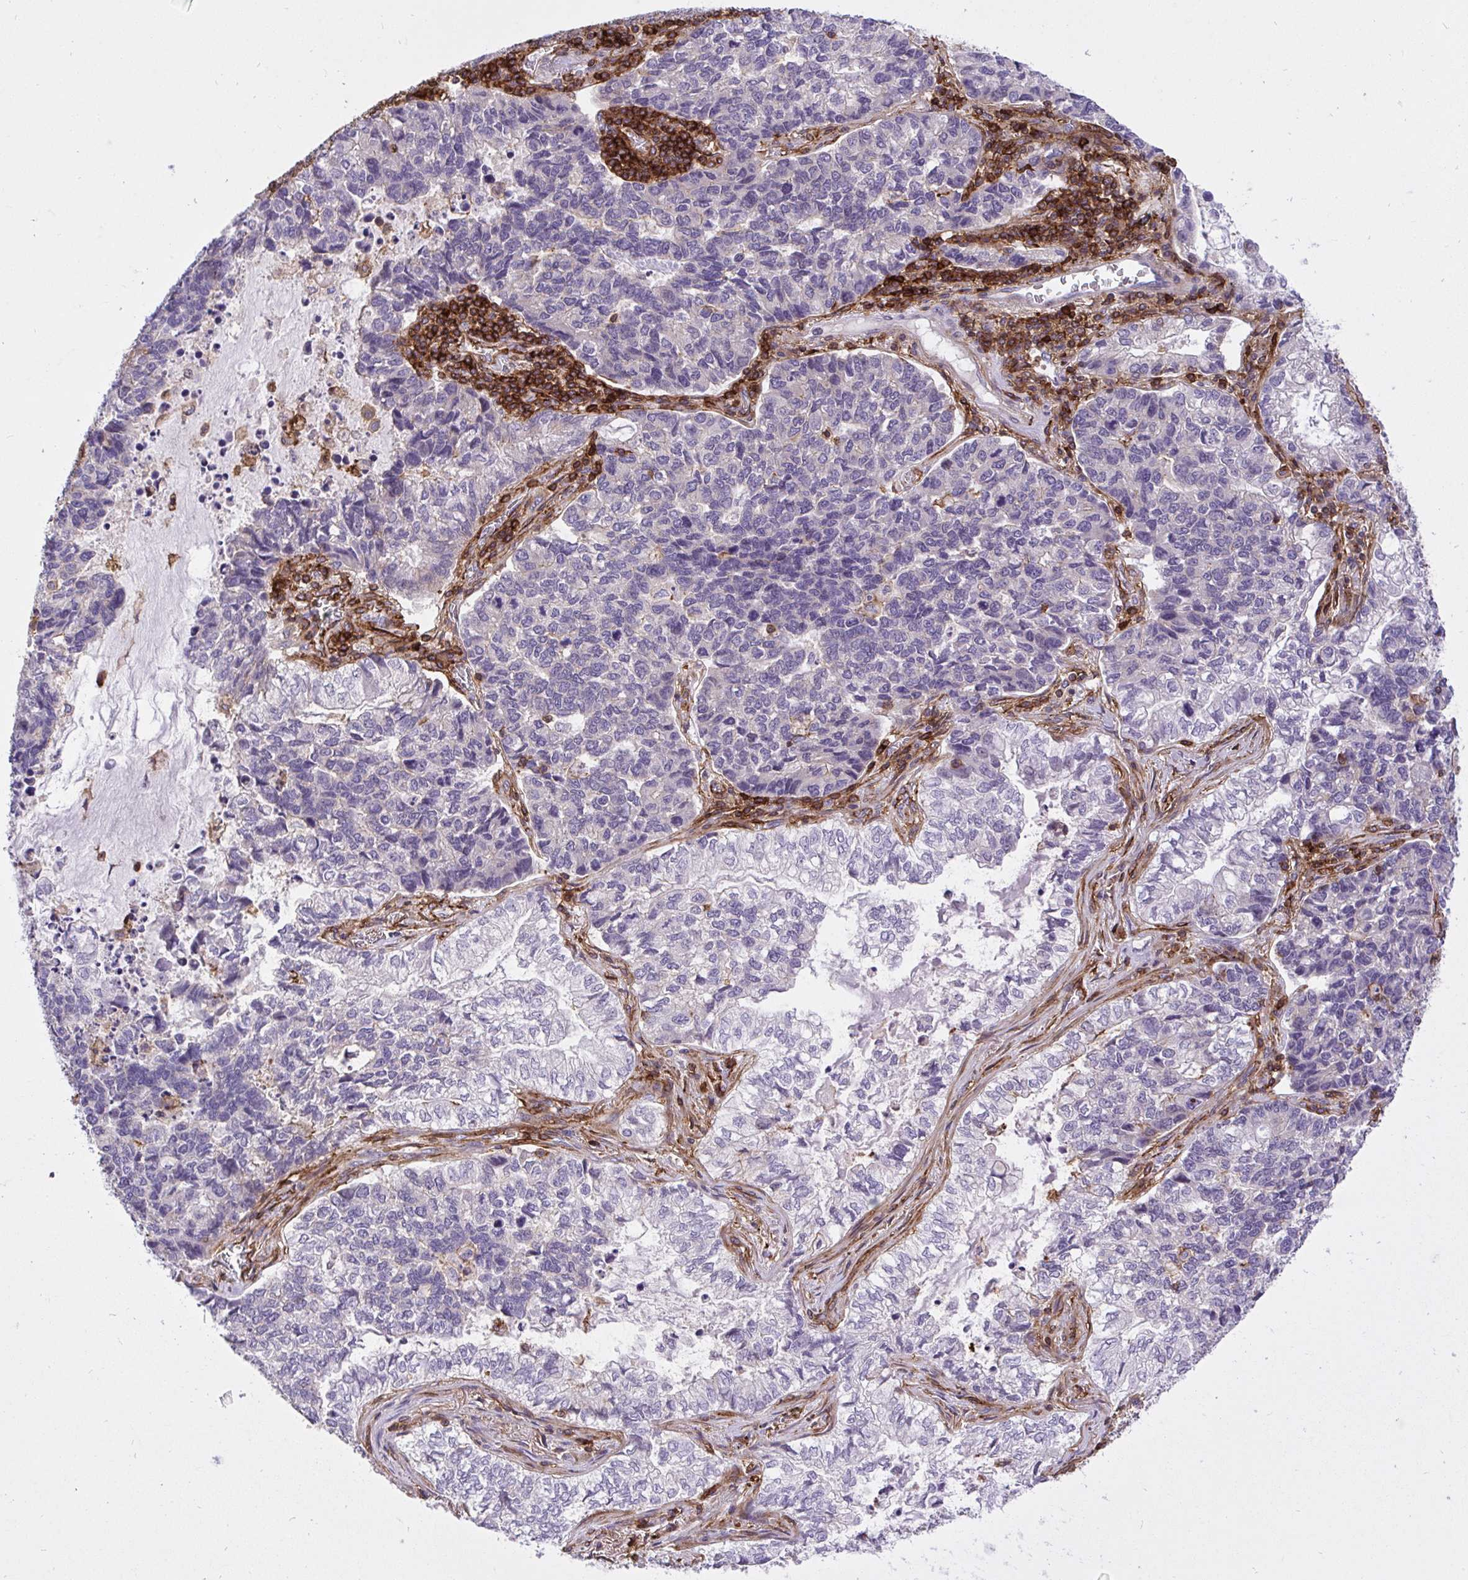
{"staining": {"intensity": "negative", "quantity": "none", "location": "none"}, "tissue": "lung cancer", "cell_type": "Tumor cells", "image_type": "cancer", "snomed": [{"axis": "morphology", "description": "Adenocarcinoma, NOS"}, {"axis": "topography", "description": "Lymph node"}, {"axis": "topography", "description": "Lung"}], "caption": "Human lung cancer (adenocarcinoma) stained for a protein using immunohistochemistry (IHC) displays no staining in tumor cells.", "gene": "ERI1", "patient": {"sex": "male", "age": 66}}